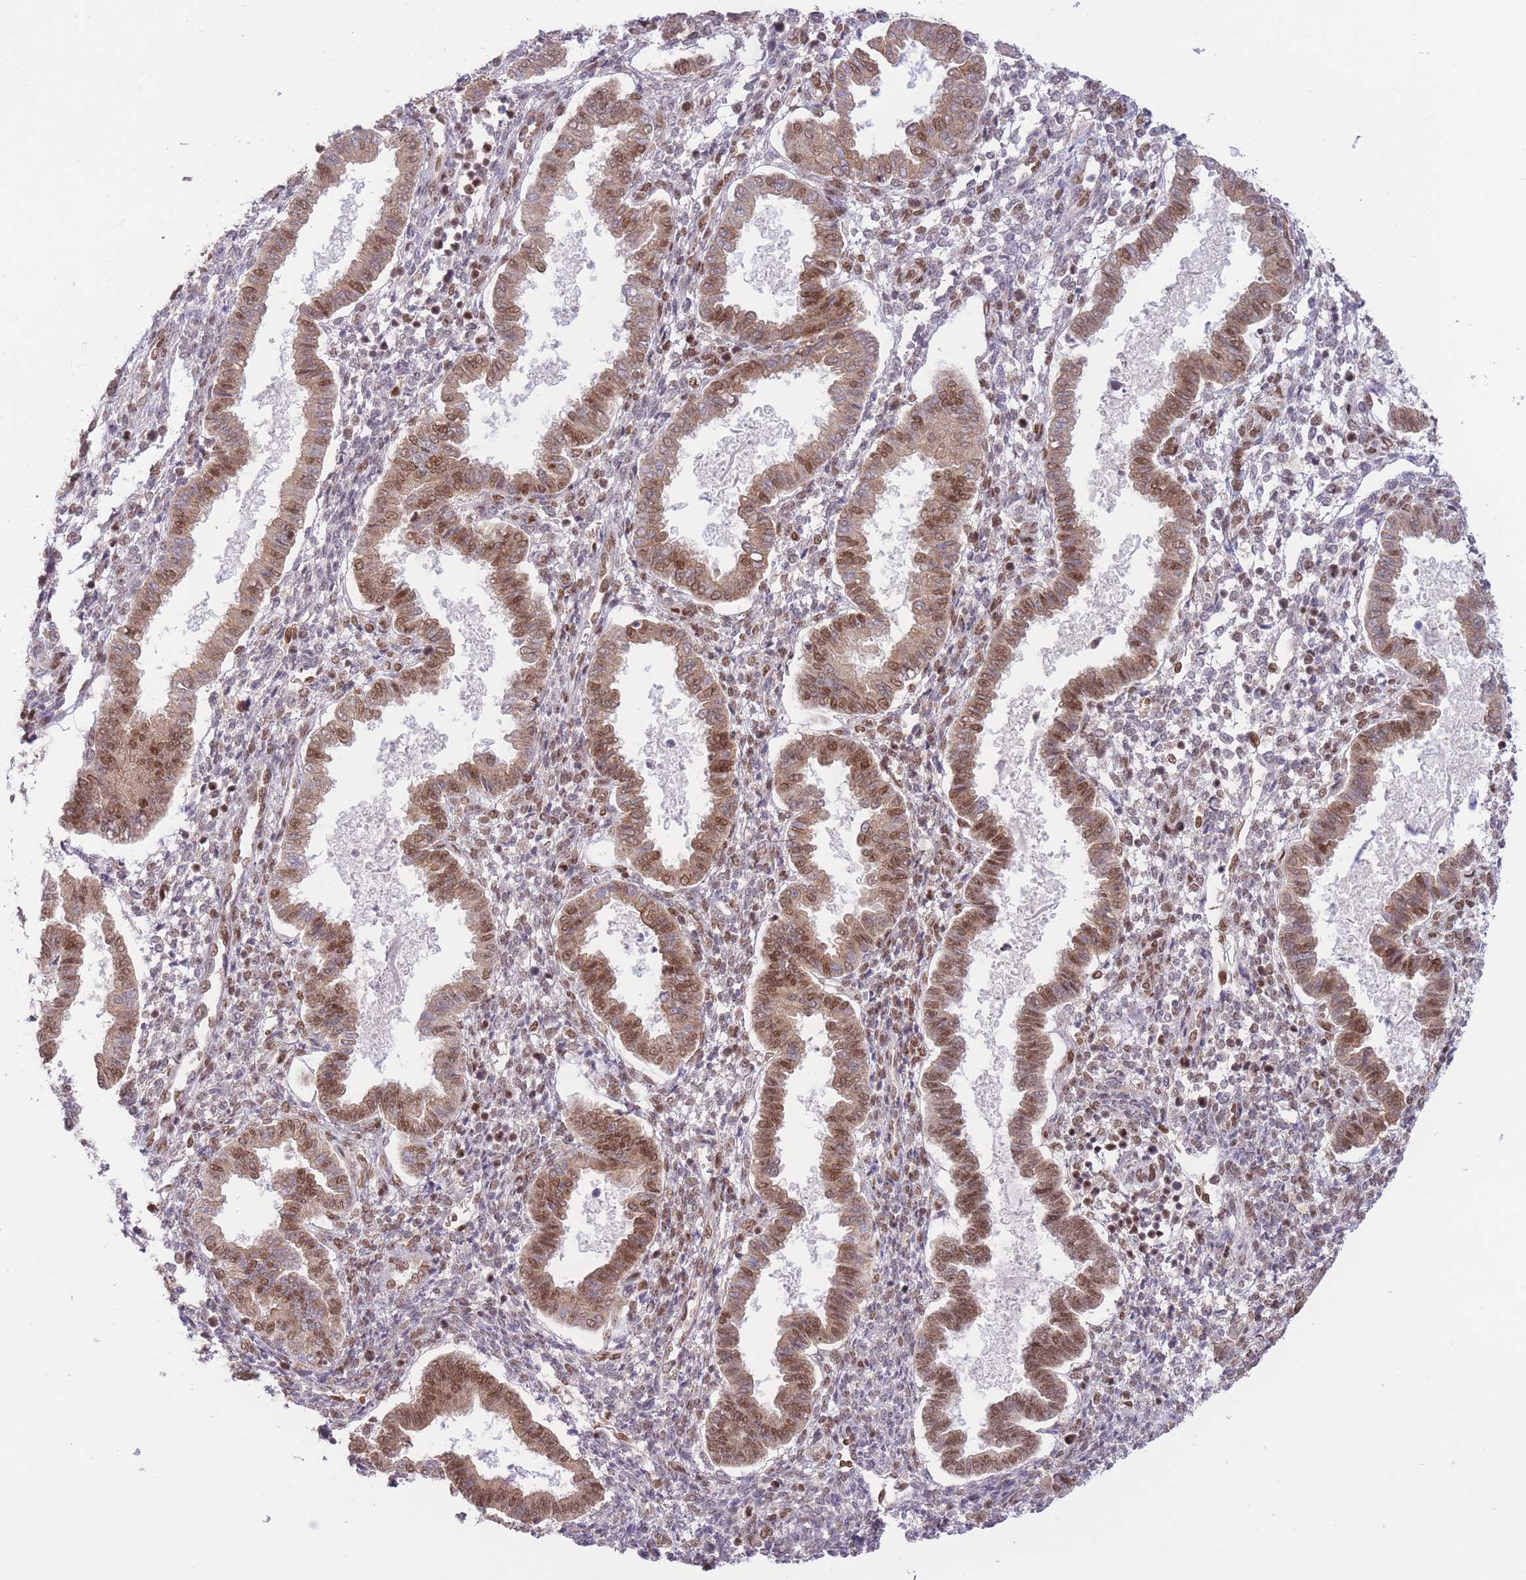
{"staining": {"intensity": "moderate", "quantity": "25%-75%", "location": "nuclear"}, "tissue": "endometrium", "cell_type": "Cells in endometrial stroma", "image_type": "normal", "snomed": [{"axis": "morphology", "description": "Normal tissue, NOS"}, {"axis": "topography", "description": "Endometrium"}], "caption": "Immunohistochemical staining of benign endometrium demonstrates moderate nuclear protein staining in about 25%-75% of cells in endometrial stroma.", "gene": "CARD8", "patient": {"sex": "female", "age": 24}}